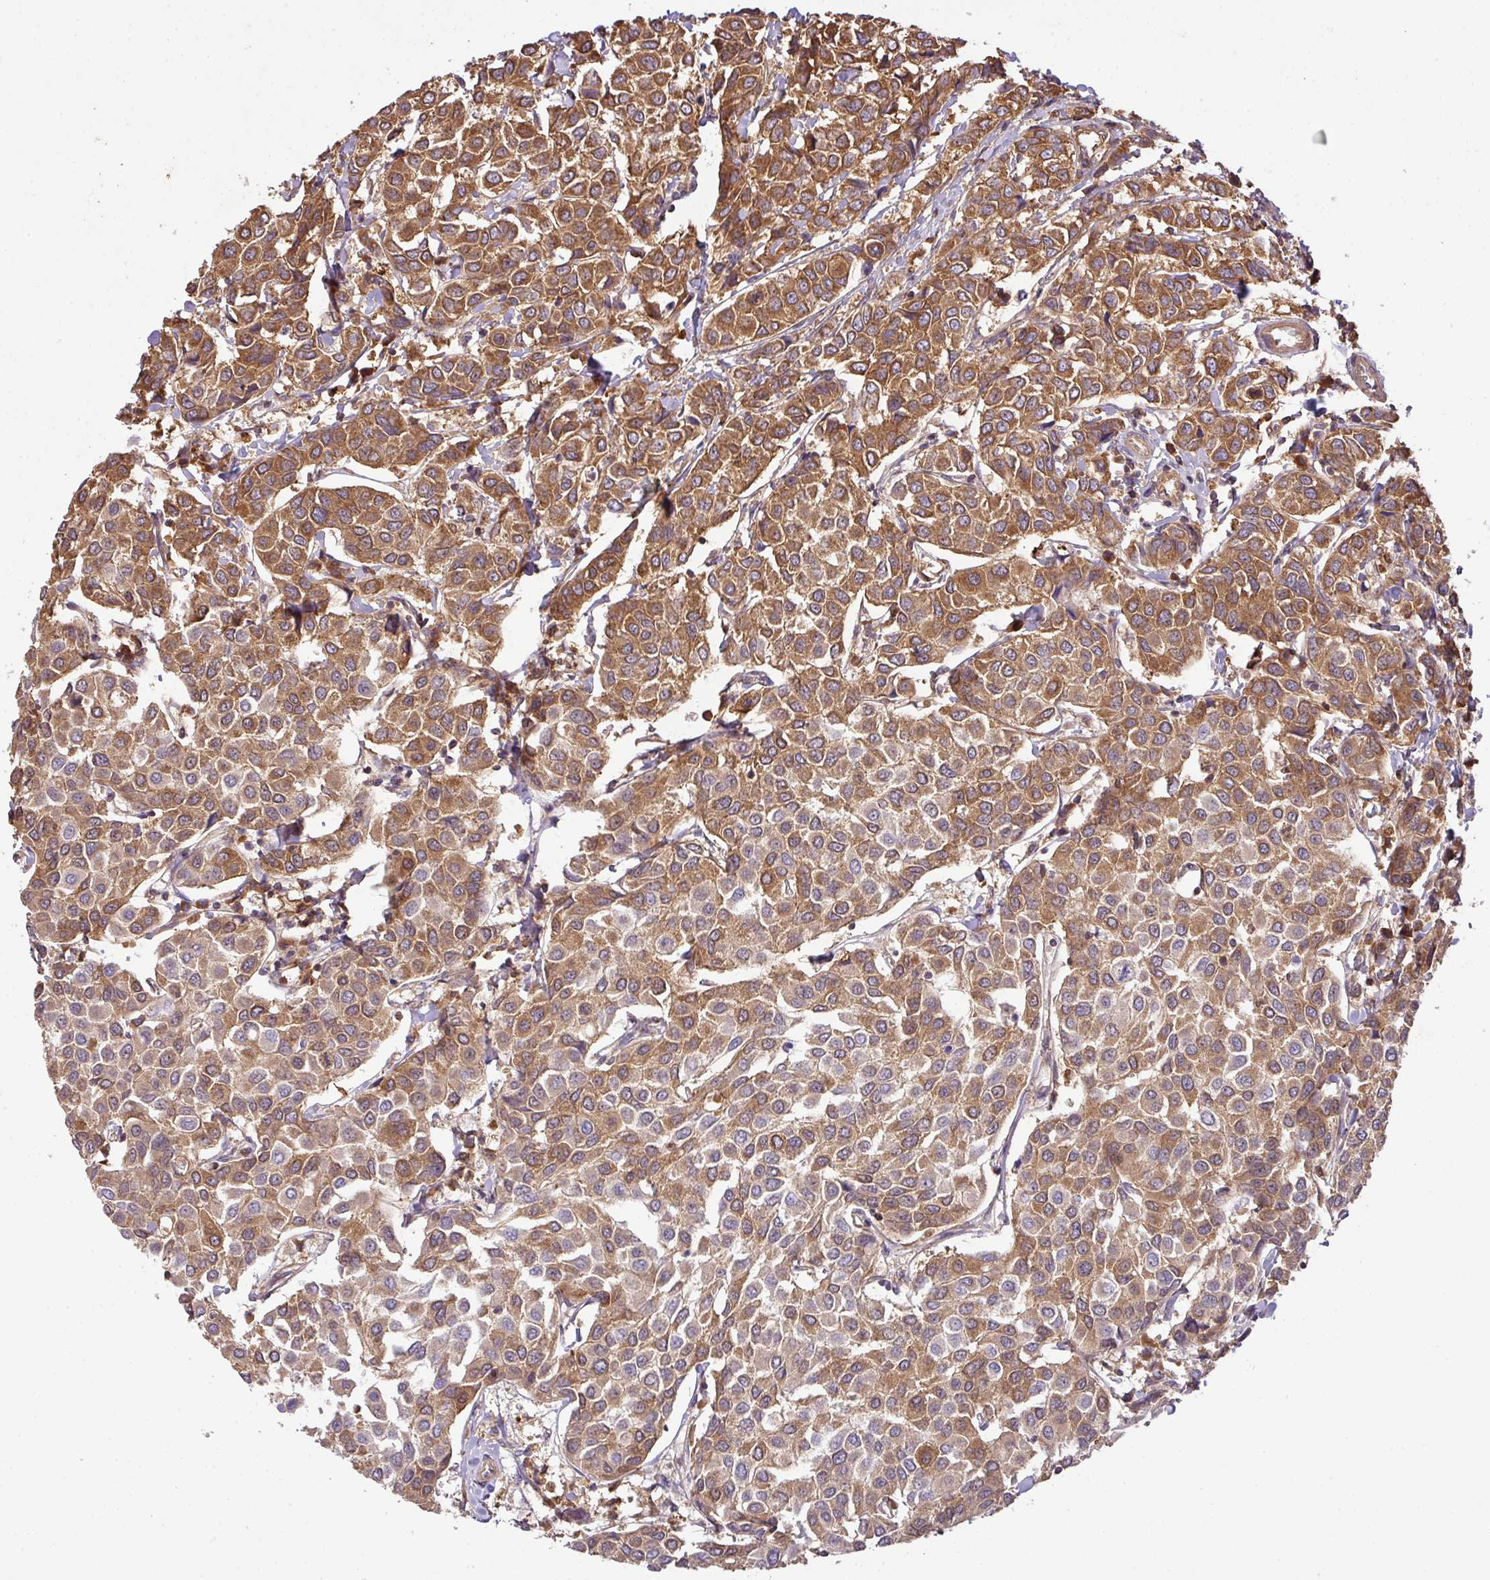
{"staining": {"intensity": "moderate", "quantity": ">75%", "location": "cytoplasmic/membranous"}, "tissue": "breast cancer", "cell_type": "Tumor cells", "image_type": "cancer", "snomed": [{"axis": "morphology", "description": "Duct carcinoma"}, {"axis": "topography", "description": "Breast"}], "caption": "Protein staining of breast cancer (intraductal carcinoma) tissue demonstrates moderate cytoplasmic/membranous staining in about >75% of tumor cells. (Brightfield microscopy of DAB IHC at high magnification).", "gene": "GSPT1", "patient": {"sex": "female", "age": 55}}